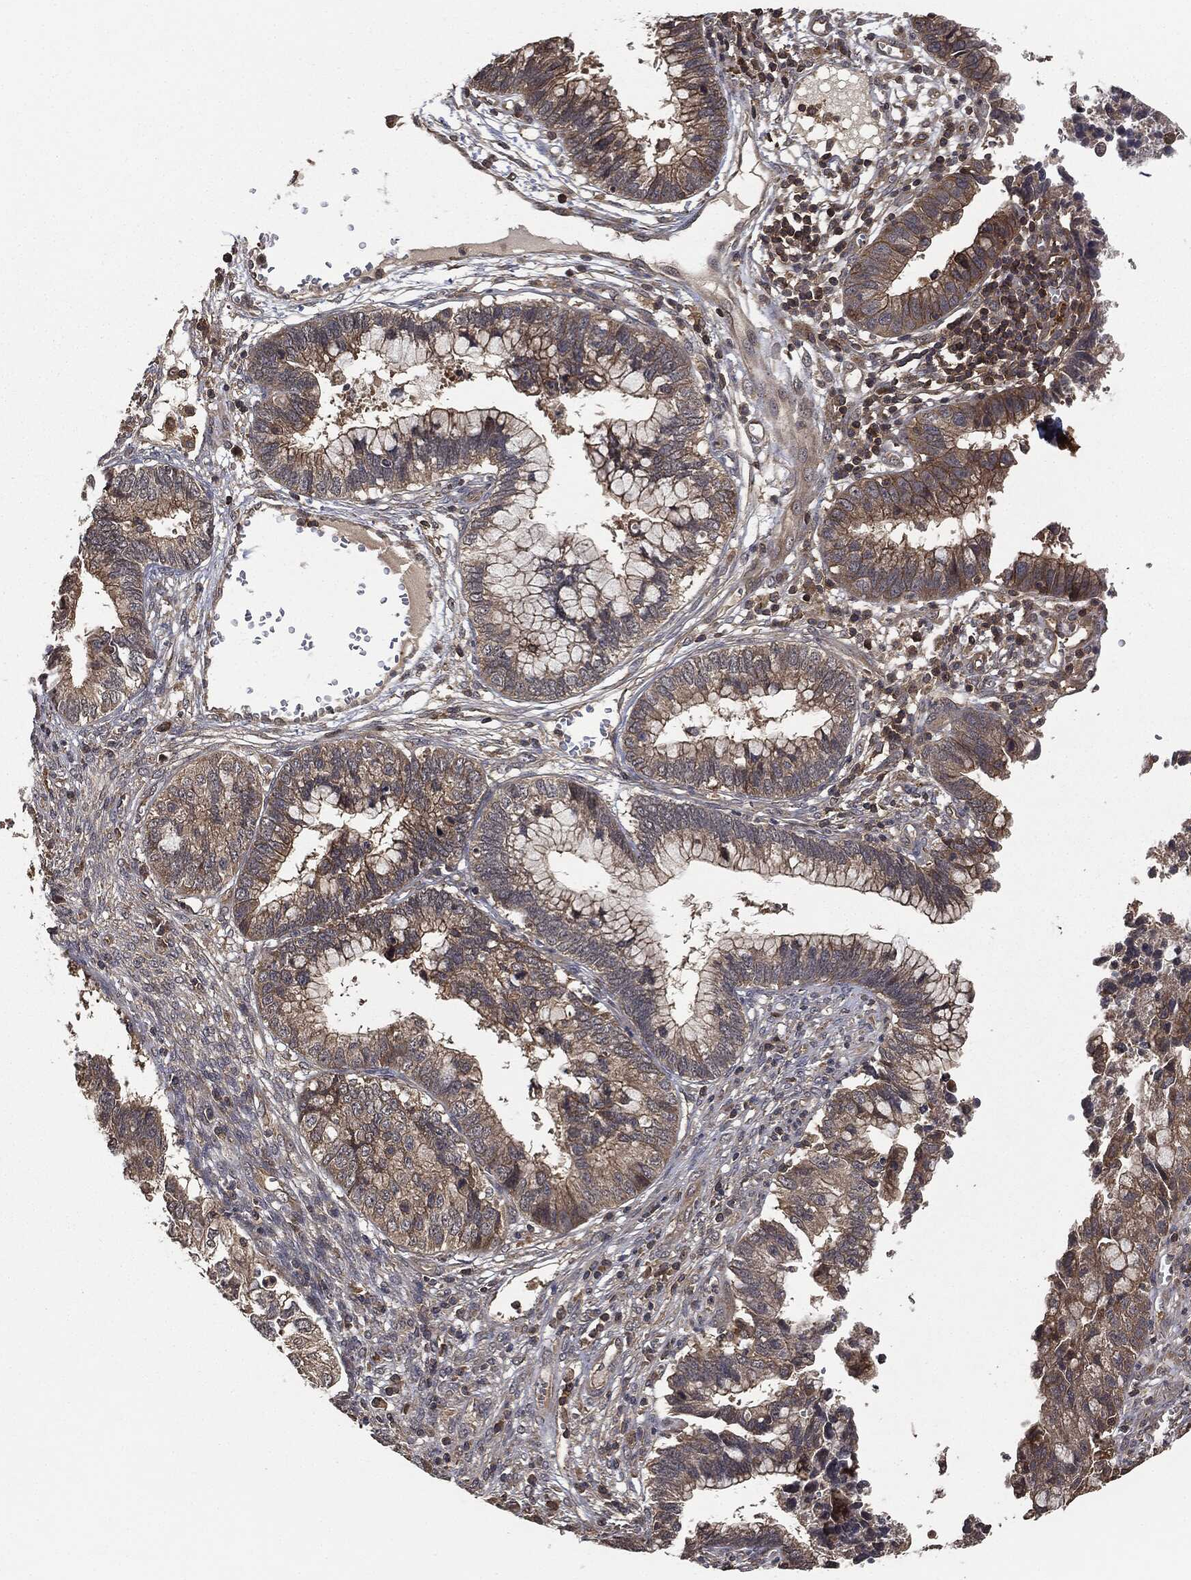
{"staining": {"intensity": "moderate", "quantity": "25%-75%", "location": "cytoplasmic/membranous"}, "tissue": "cervical cancer", "cell_type": "Tumor cells", "image_type": "cancer", "snomed": [{"axis": "morphology", "description": "Adenocarcinoma, NOS"}, {"axis": "topography", "description": "Cervix"}], "caption": "Human adenocarcinoma (cervical) stained with a brown dye exhibits moderate cytoplasmic/membranous positive staining in about 25%-75% of tumor cells.", "gene": "ERBIN", "patient": {"sex": "female", "age": 44}}